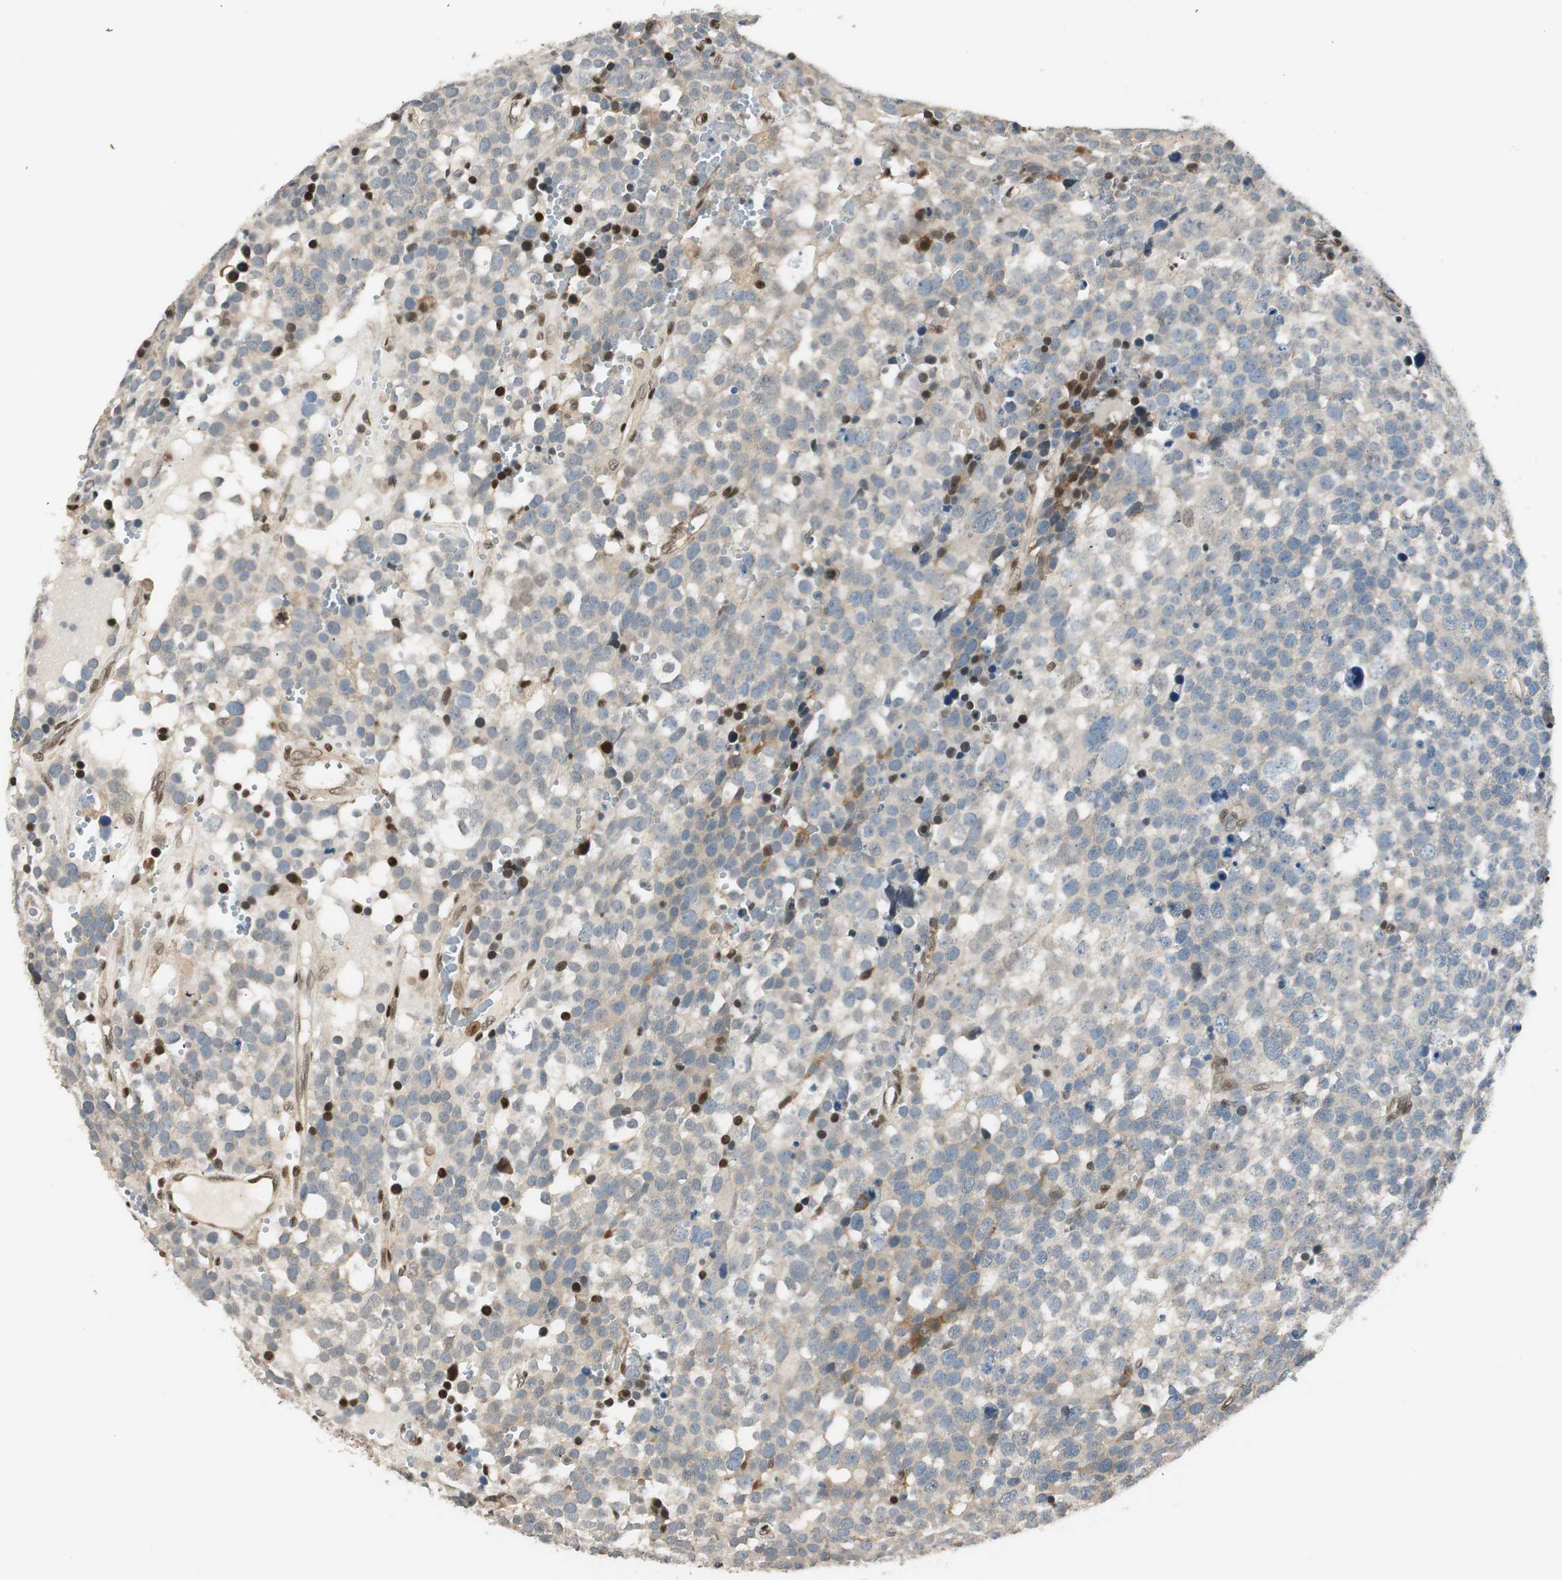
{"staining": {"intensity": "weak", "quantity": "25%-75%", "location": "cytoplasmic/membranous"}, "tissue": "testis cancer", "cell_type": "Tumor cells", "image_type": "cancer", "snomed": [{"axis": "morphology", "description": "Seminoma, NOS"}, {"axis": "topography", "description": "Testis"}], "caption": "Brown immunohistochemical staining in human testis cancer shows weak cytoplasmic/membranous positivity in approximately 25%-75% of tumor cells.", "gene": "RING1", "patient": {"sex": "male", "age": 71}}